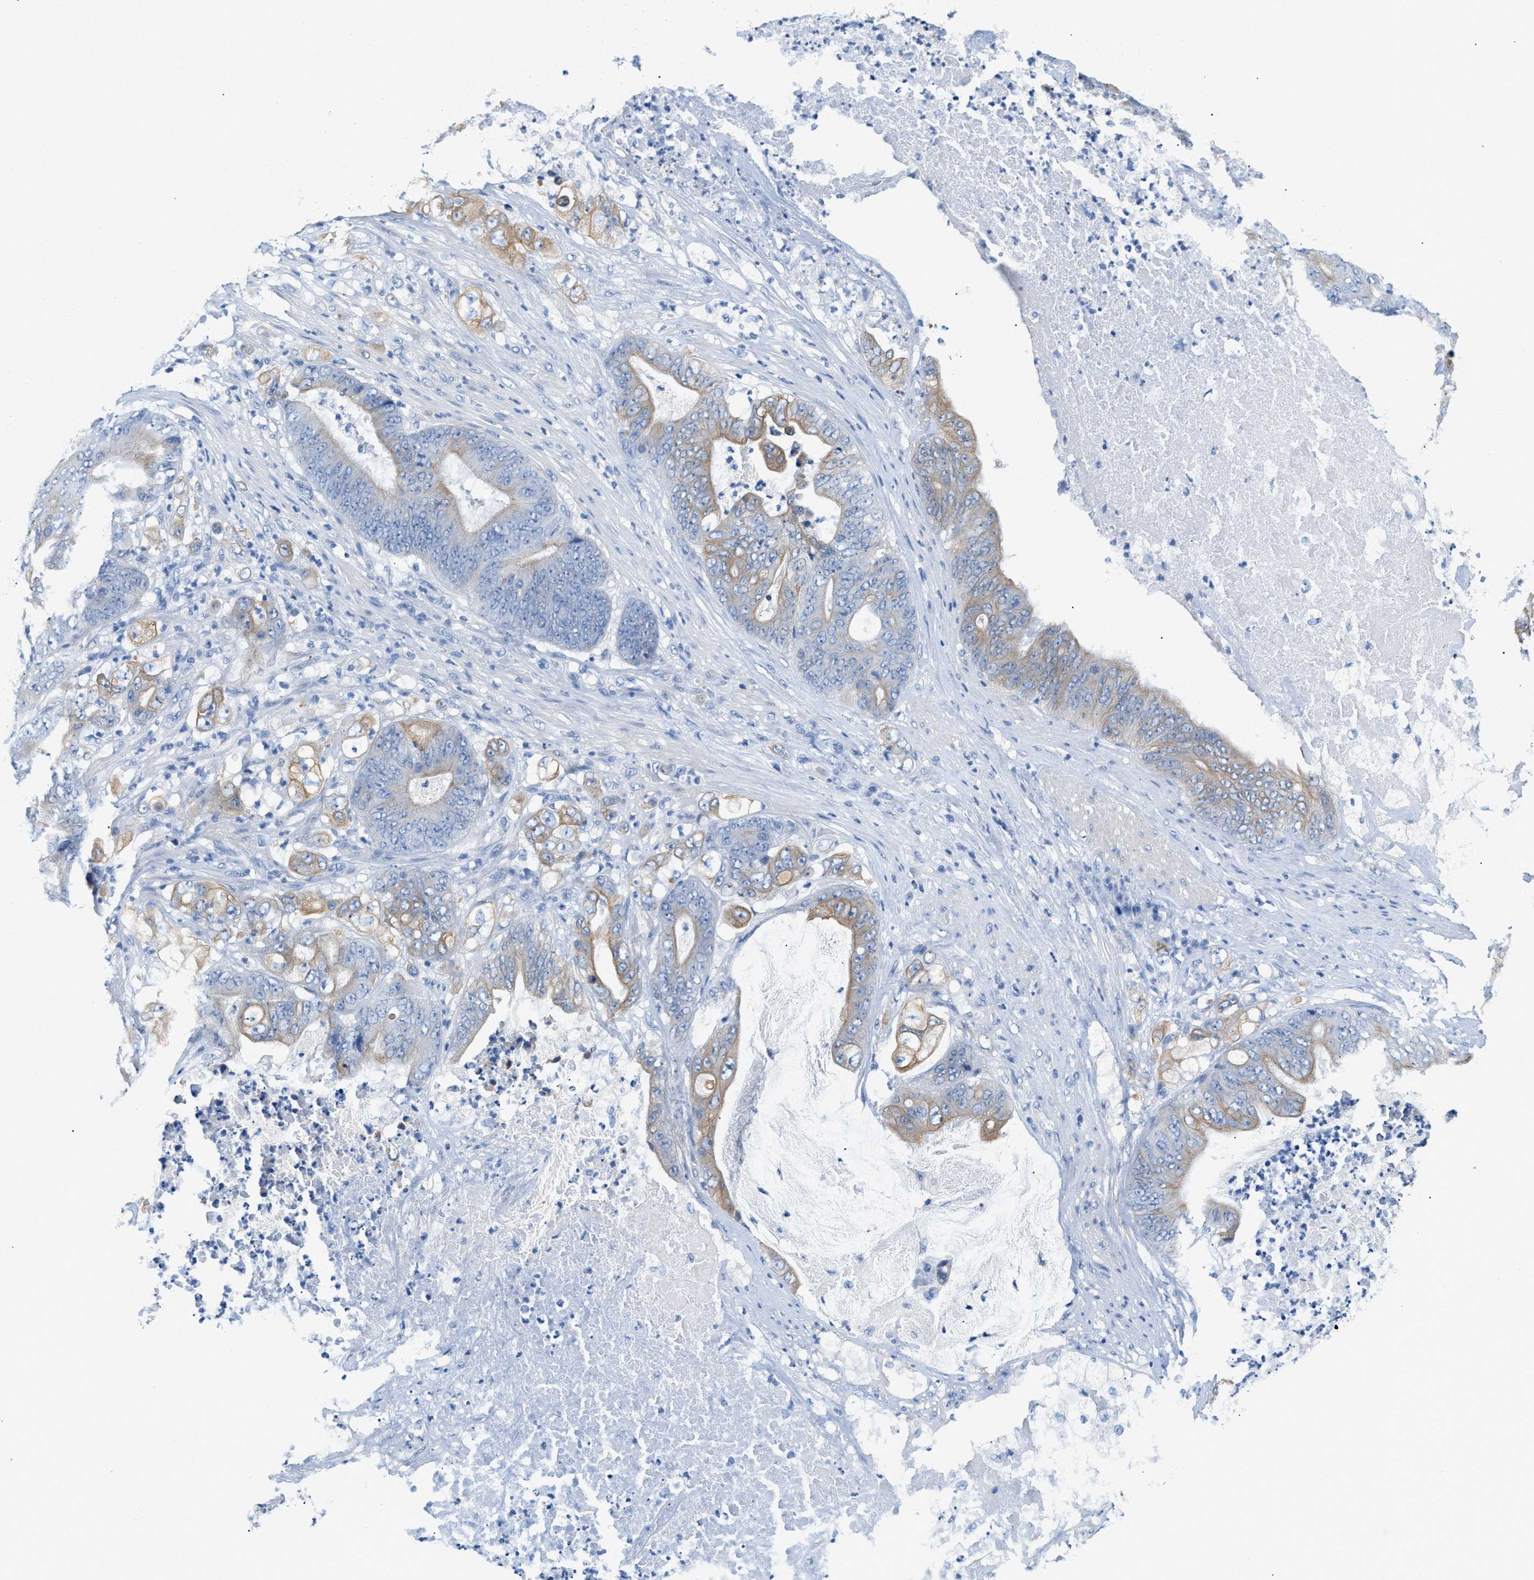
{"staining": {"intensity": "moderate", "quantity": "25%-75%", "location": "cytoplasmic/membranous"}, "tissue": "stomach cancer", "cell_type": "Tumor cells", "image_type": "cancer", "snomed": [{"axis": "morphology", "description": "Adenocarcinoma, NOS"}, {"axis": "topography", "description": "Stomach"}], "caption": "Tumor cells display medium levels of moderate cytoplasmic/membranous expression in about 25%-75% of cells in human stomach cancer. (Brightfield microscopy of DAB IHC at high magnification).", "gene": "BPGM", "patient": {"sex": "female", "age": 73}}